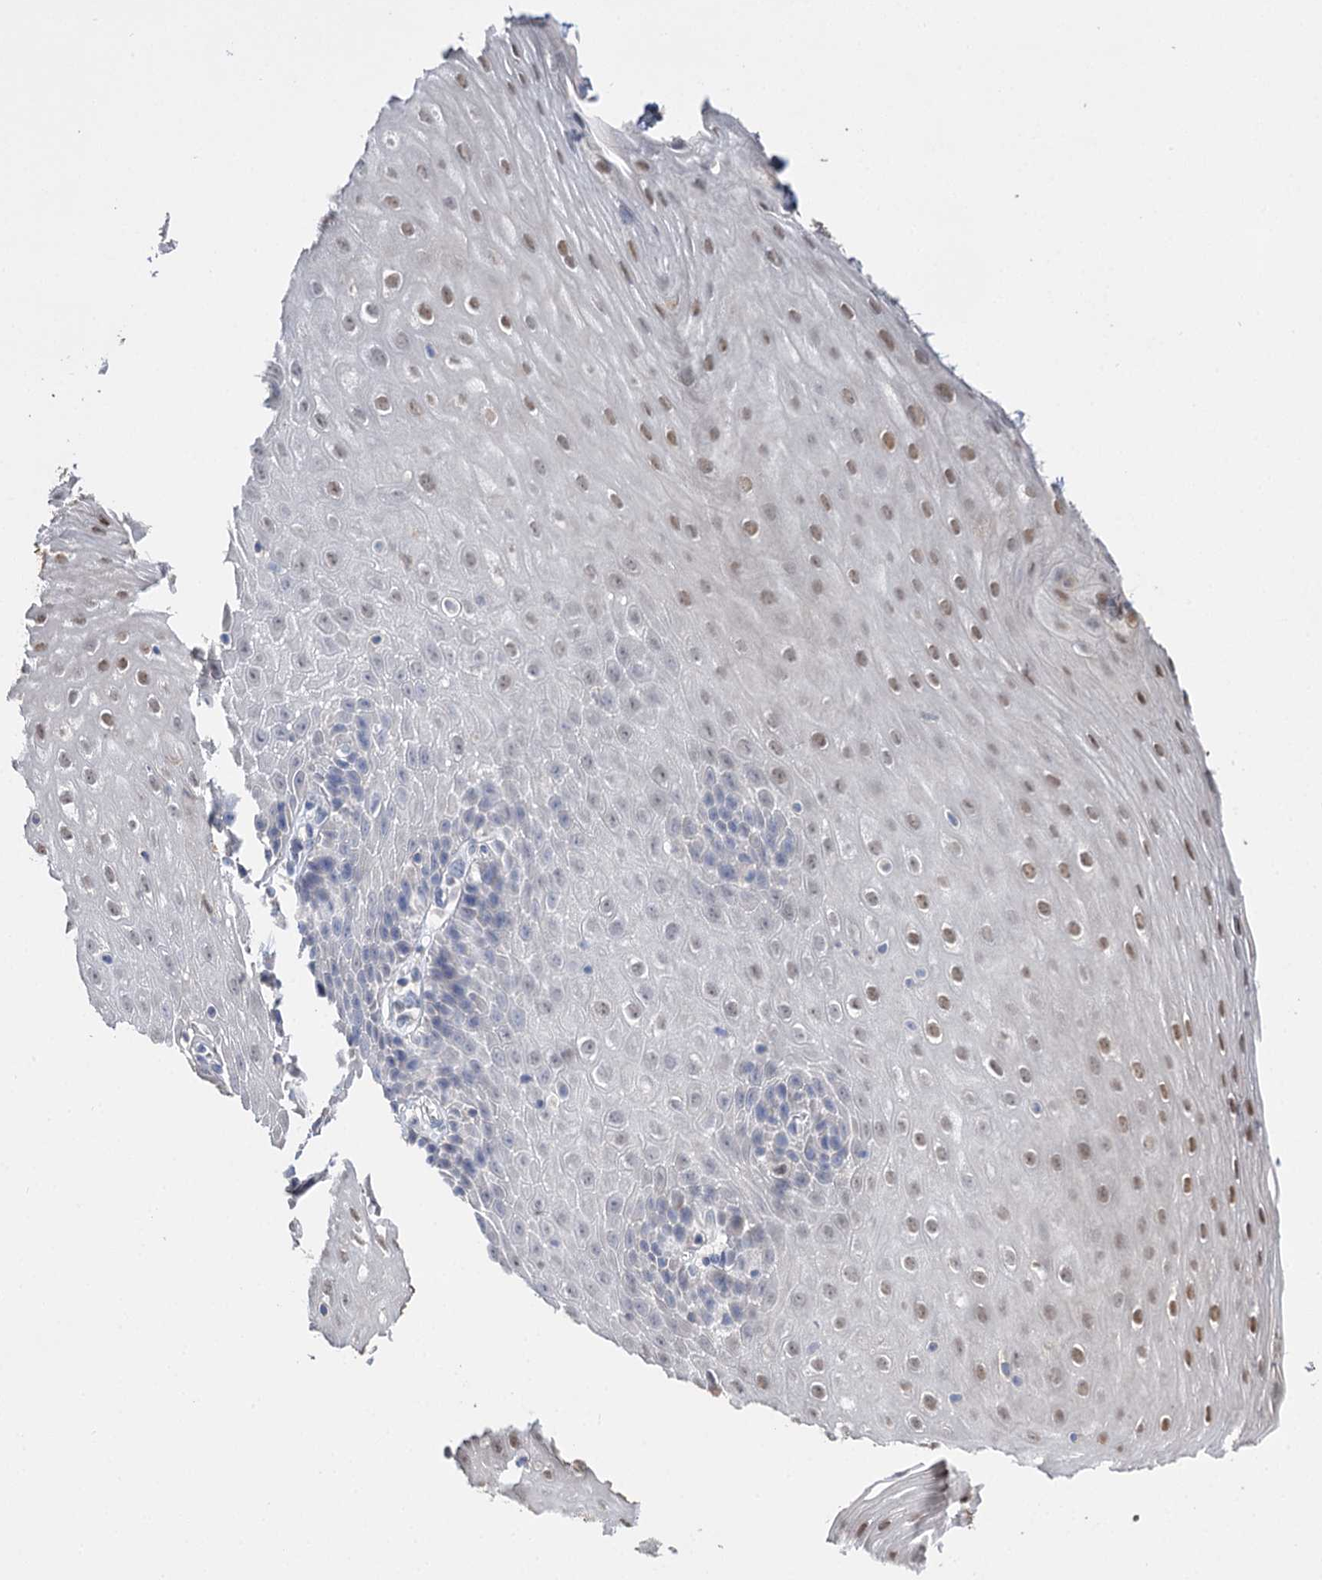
{"staining": {"intensity": "weak", "quantity": "<25%", "location": "nuclear"}, "tissue": "esophagus", "cell_type": "Squamous epithelial cells", "image_type": "normal", "snomed": [{"axis": "morphology", "description": "Normal tissue, NOS"}, {"axis": "topography", "description": "Esophagus"}], "caption": "A micrograph of human esophagus is negative for staining in squamous epithelial cells. (DAB IHC, high magnification).", "gene": "DNAH6", "patient": {"sex": "female", "age": 61}}